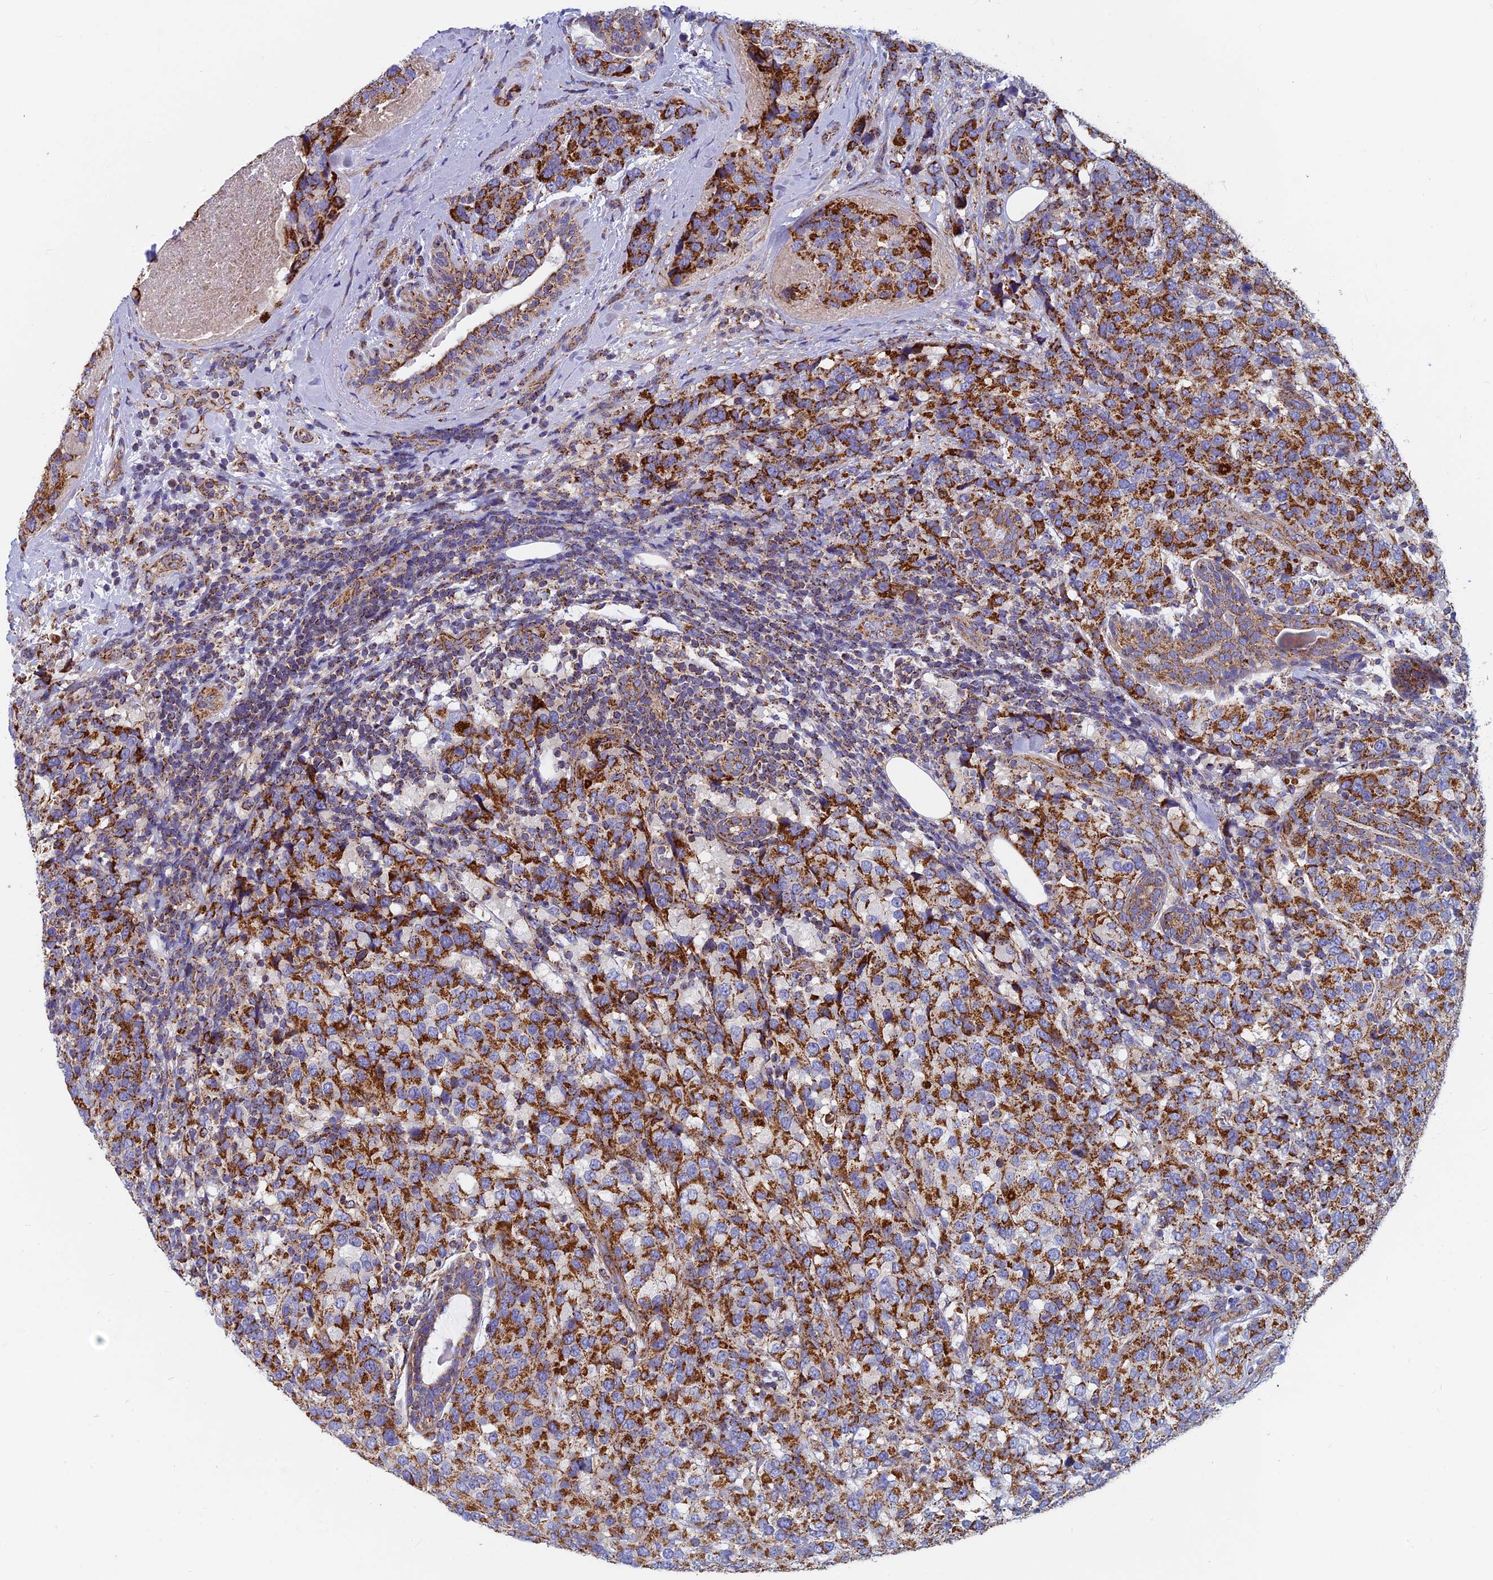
{"staining": {"intensity": "strong", "quantity": ">75%", "location": "cytoplasmic/membranous"}, "tissue": "breast cancer", "cell_type": "Tumor cells", "image_type": "cancer", "snomed": [{"axis": "morphology", "description": "Lobular carcinoma"}, {"axis": "topography", "description": "Breast"}], "caption": "An immunohistochemistry (IHC) image of neoplastic tissue is shown. Protein staining in brown labels strong cytoplasmic/membranous positivity in lobular carcinoma (breast) within tumor cells.", "gene": "MRPS9", "patient": {"sex": "female", "age": 59}}